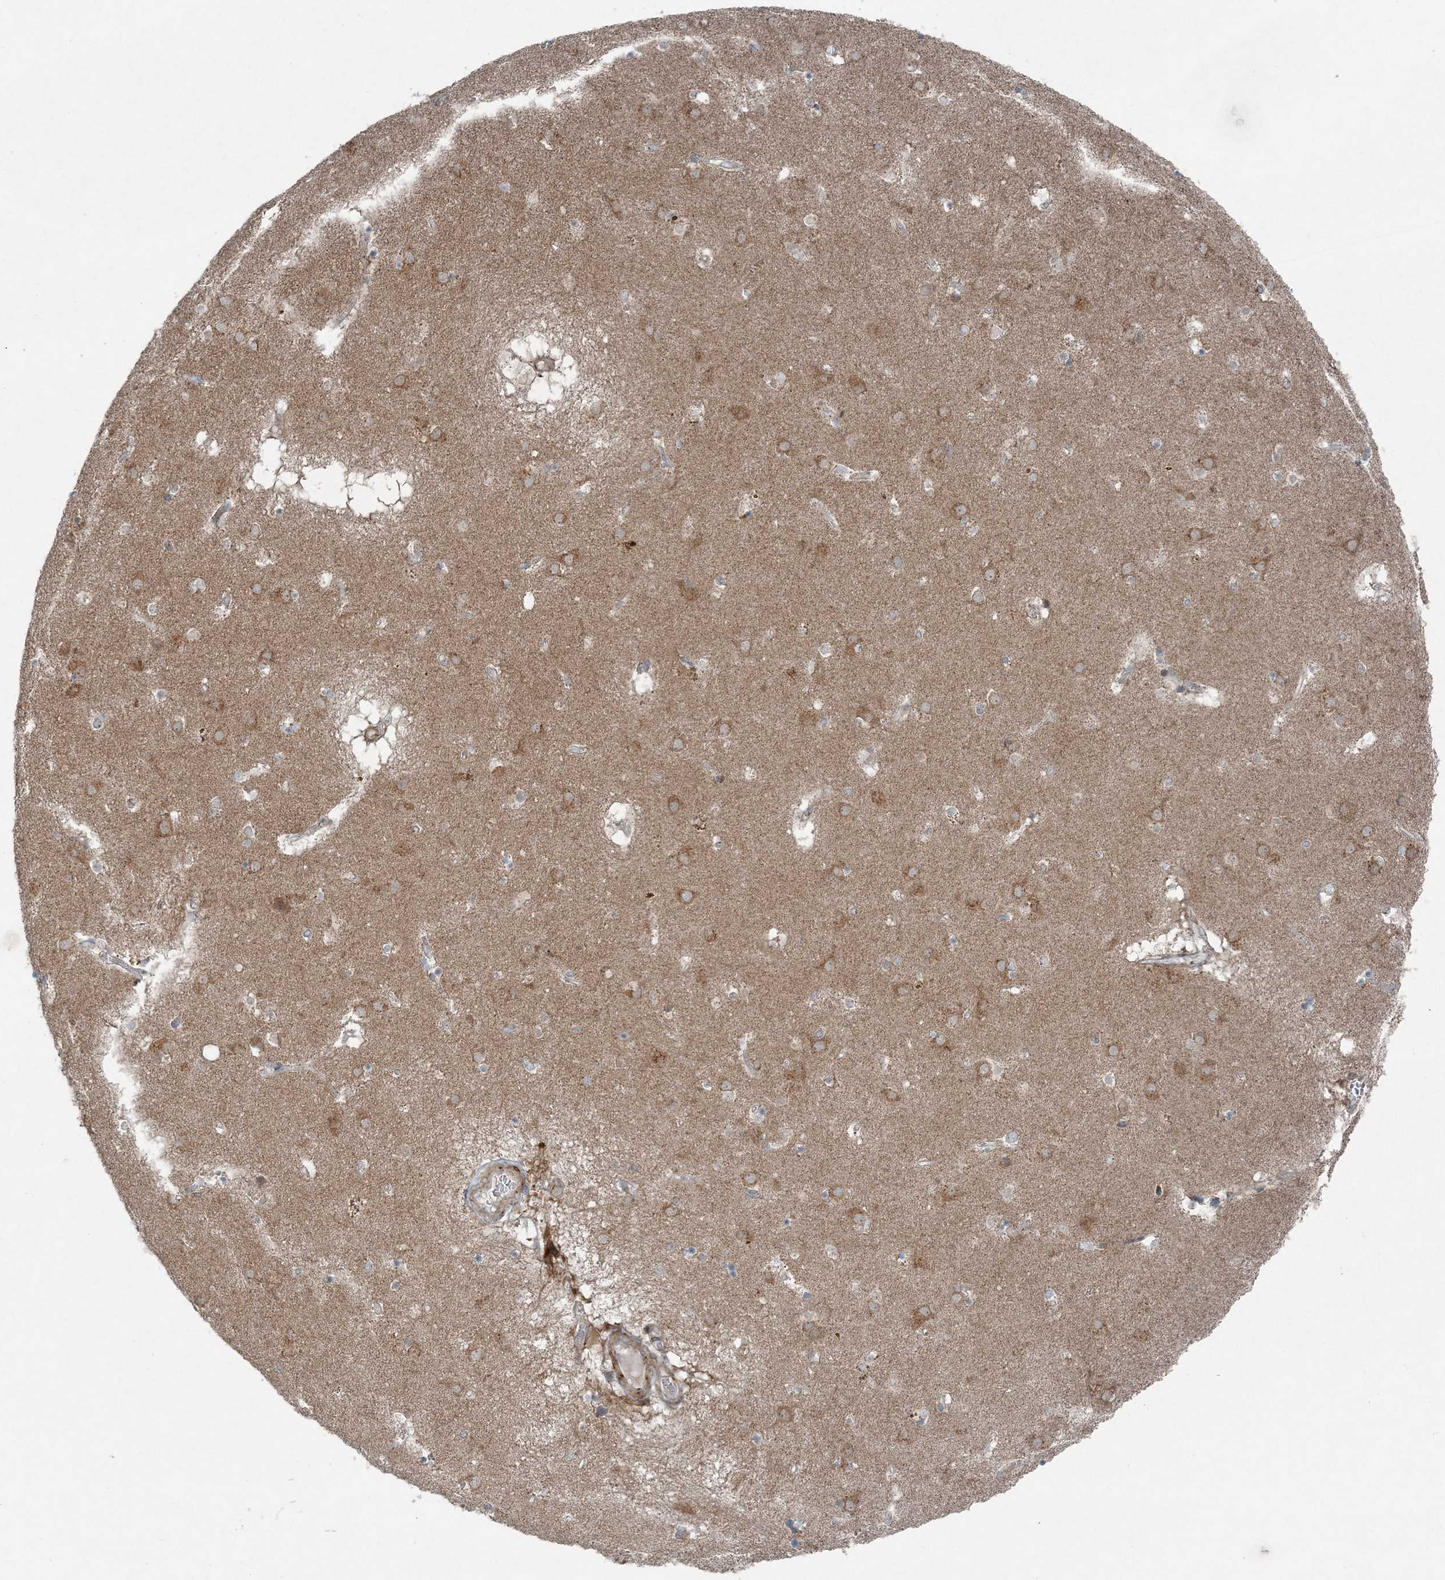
{"staining": {"intensity": "weak", "quantity": "<25%", "location": "cytoplasmic/membranous"}, "tissue": "caudate", "cell_type": "Glial cells", "image_type": "normal", "snomed": [{"axis": "morphology", "description": "Normal tissue, NOS"}, {"axis": "topography", "description": "Lateral ventricle wall"}], "caption": "Immunohistochemistry (IHC) image of unremarkable caudate: human caudate stained with DAB (3,3'-diaminobenzidine) demonstrates no significant protein staining in glial cells. The staining is performed using DAB brown chromogen with nuclei counter-stained in using hematoxylin.", "gene": "GCC2", "patient": {"sex": "male", "age": 70}}